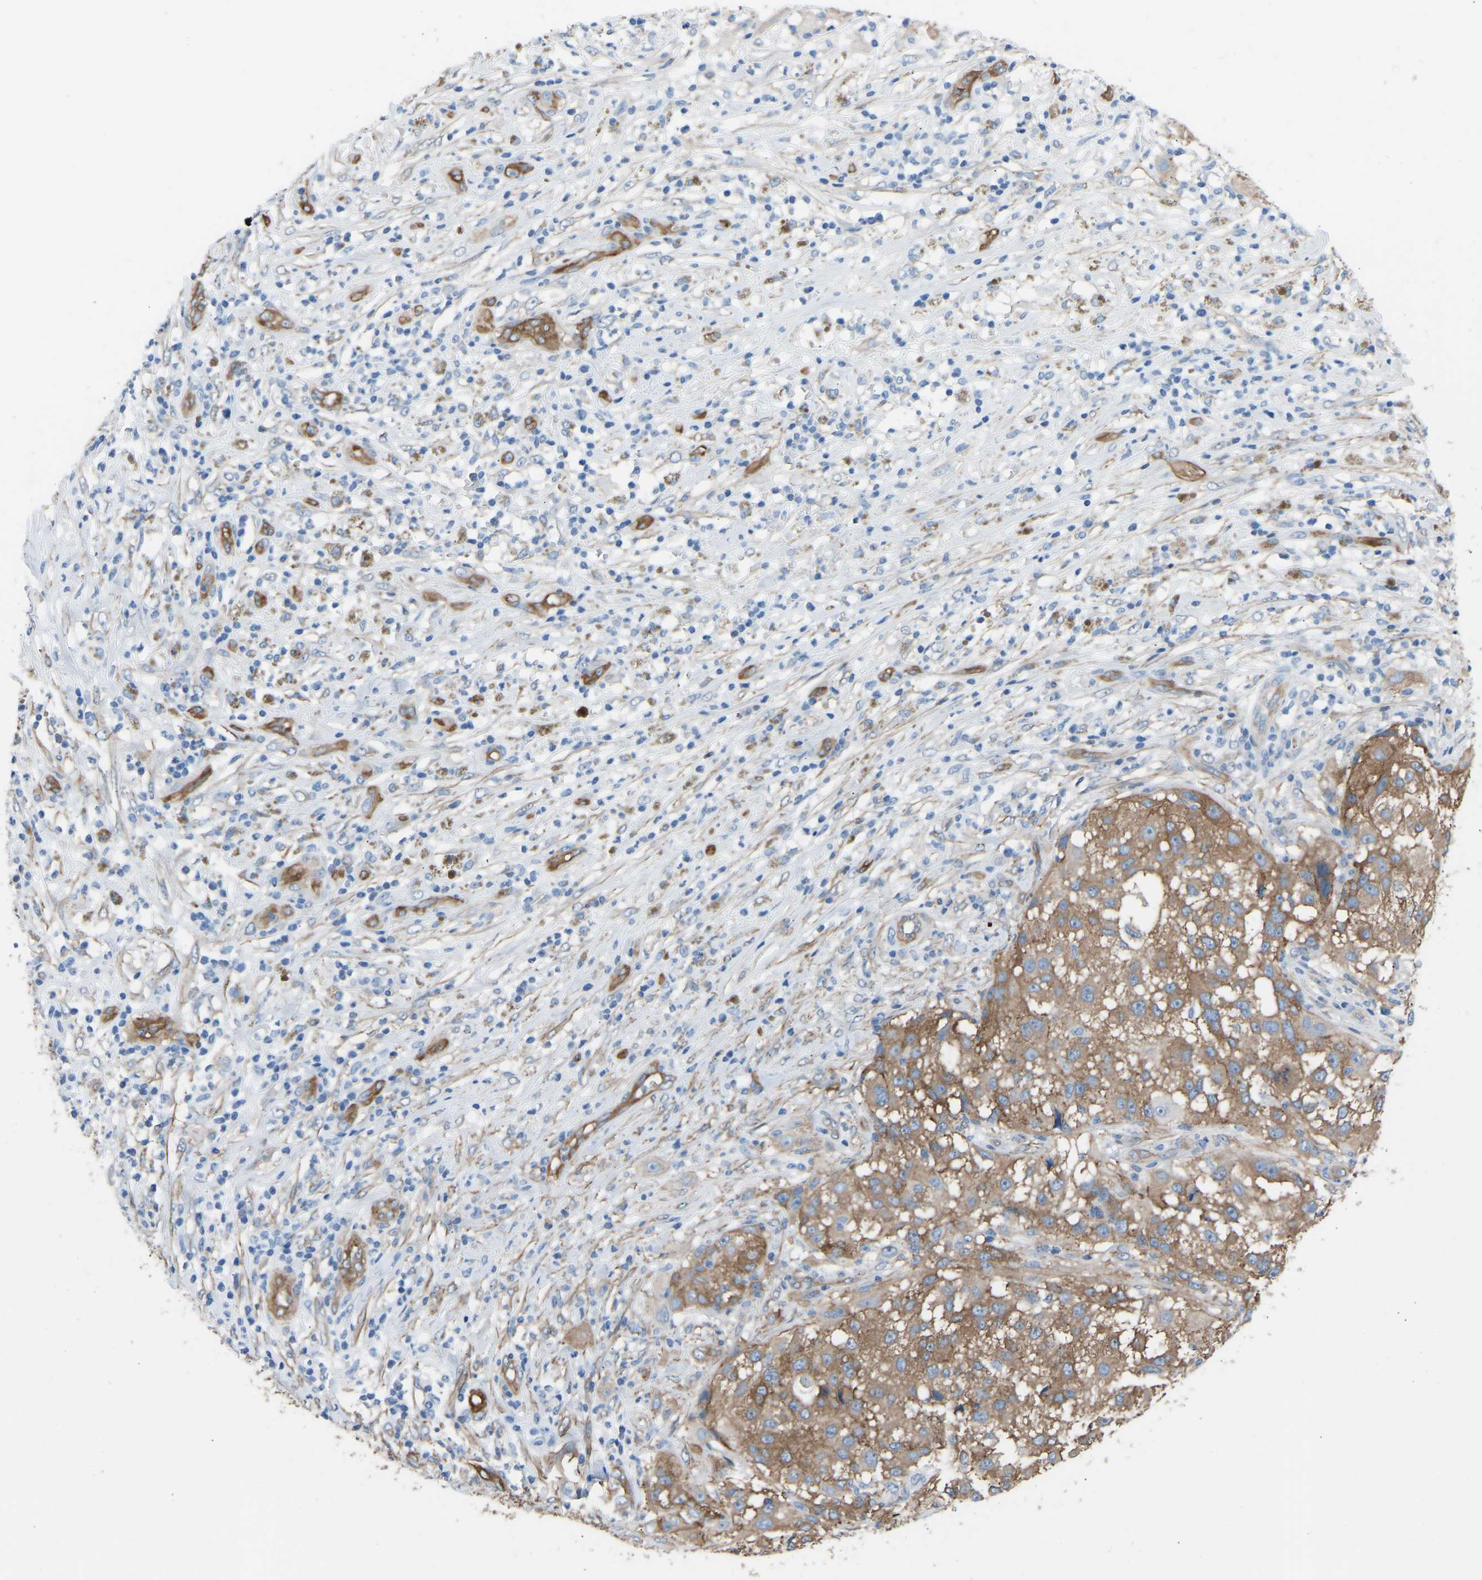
{"staining": {"intensity": "moderate", "quantity": ">75%", "location": "cytoplasmic/membranous"}, "tissue": "melanoma", "cell_type": "Tumor cells", "image_type": "cancer", "snomed": [{"axis": "morphology", "description": "Necrosis, NOS"}, {"axis": "morphology", "description": "Malignant melanoma, NOS"}, {"axis": "topography", "description": "Skin"}], "caption": "Moderate cytoplasmic/membranous protein positivity is present in approximately >75% of tumor cells in malignant melanoma.", "gene": "MYH10", "patient": {"sex": "female", "age": 87}}